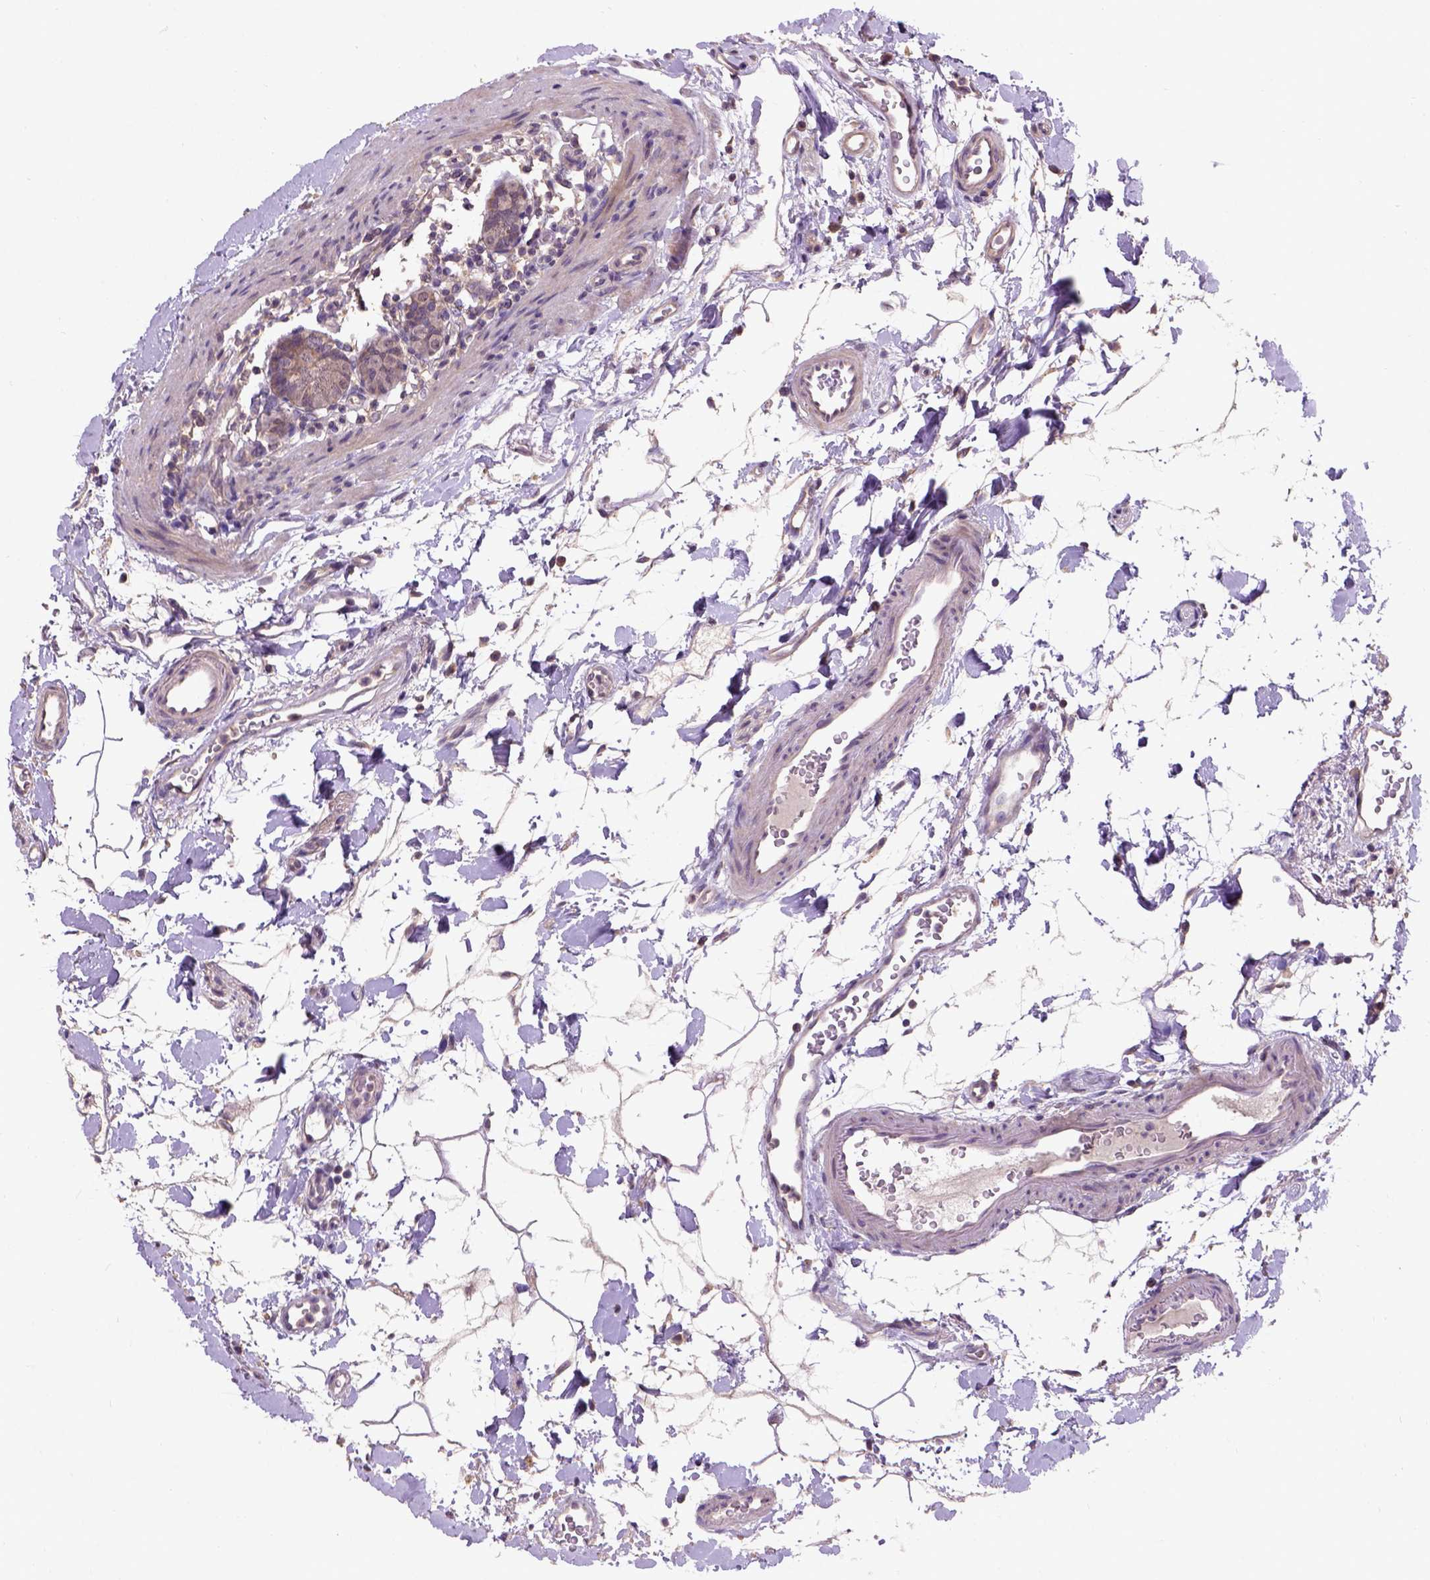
{"staining": {"intensity": "moderate", "quantity": ">75%", "location": "cytoplasmic/membranous"}, "tissue": "duodenum", "cell_type": "Glandular cells", "image_type": "normal", "snomed": [{"axis": "morphology", "description": "Normal tissue, NOS"}, {"axis": "topography", "description": "Pancreas"}, {"axis": "topography", "description": "Duodenum"}], "caption": "A high-resolution micrograph shows IHC staining of unremarkable duodenum, which shows moderate cytoplasmic/membranous expression in approximately >75% of glandular cells.", "gene": "KBTBD8", "patient": {"sex": "male", "age": 59}}